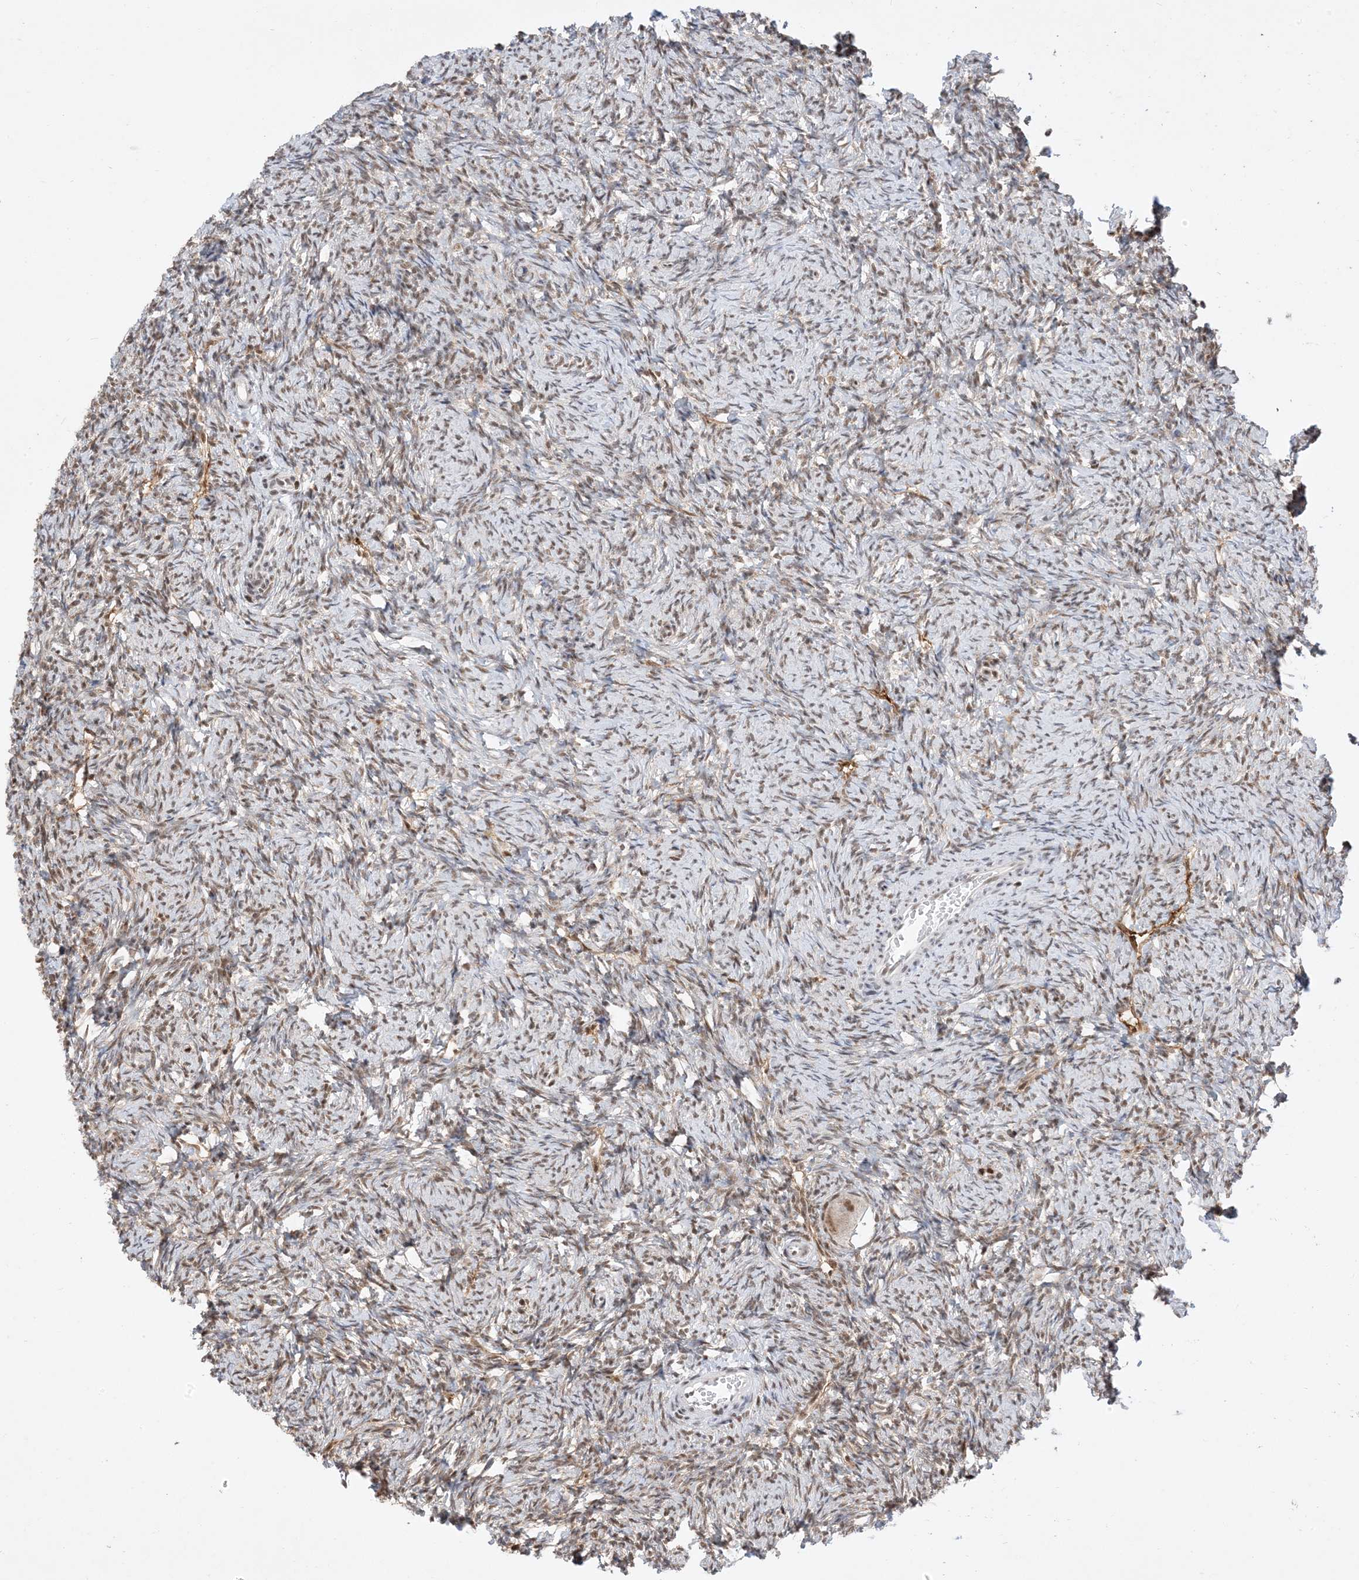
{"staining": {"intensity": "moderate", "quantity": ">75%", "location": "nuclear"}, "tissue": "ovary", "cell_type": "Follicle cells", "image_type": "normal", "snomed": [{"axis": "morphology", "description": "Normal tissue, NOS"}, {"axis": "morphology", "description": "Cyst, NOS"}, {"axis": "topography", "description": "Ovary"}], "caption": "Follicle cells demonstrate medium levels of moderate nuclear expression in about >75% of cells in unremarkable ovary.", "gene": "SF3A3", "patient": {"sex": "female", "age": 33}}